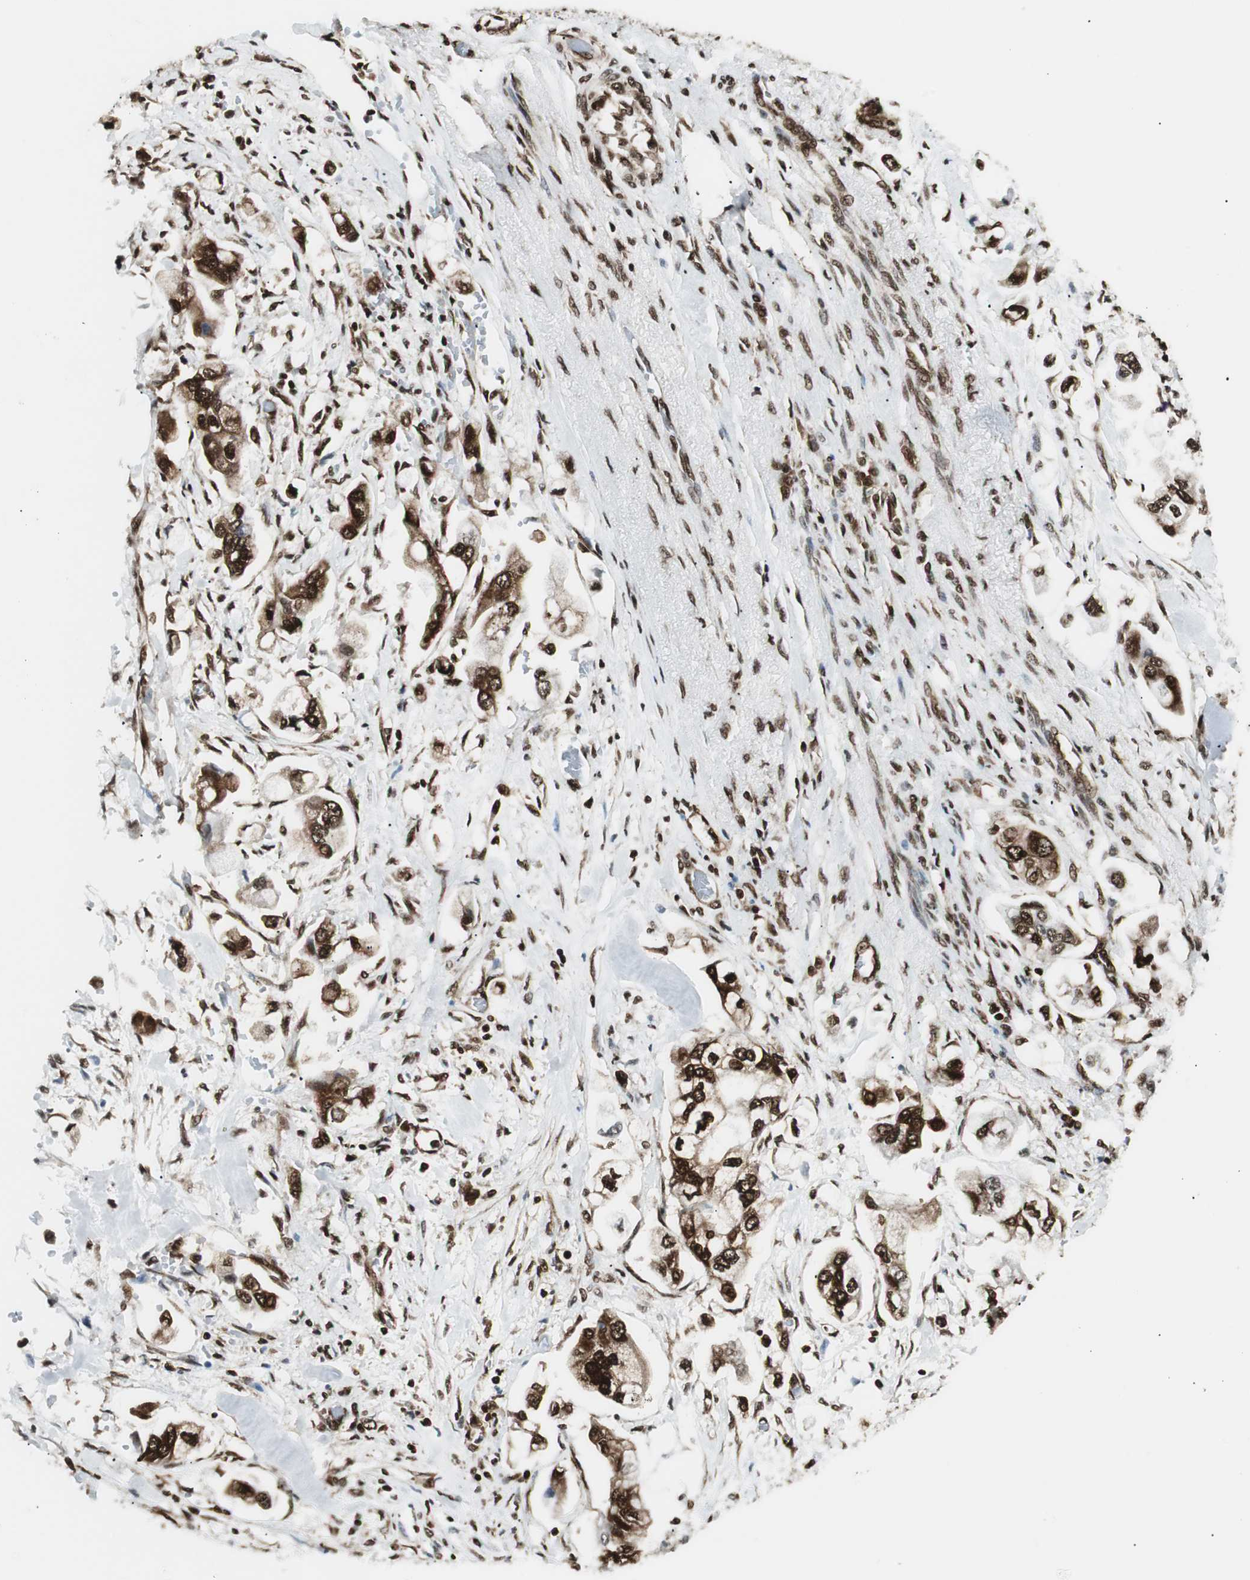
{"staining": {"intensity": "strong", "quantity": ">75%", "location": "nuclear"}, "tissue": "stomach cancer", "cell_type": "Tumor cells", "image_type": "cancer", "snomed": [{"axis": "morphology", "description": "Adenocarcinoma, NOS"}, {"axis": "topography", "description": "Stomach"}], "caption": "Immunohistochemistry (IHC) (DAB (3,3'-diaminobenzidine)) staining of human adenocarcinoma (stomach) demonstrates strong nuclear protein expression in approximately >75% of tumor cells.", "gene": "EWSR1", "patient": {"sex": "male", "age": 62}}